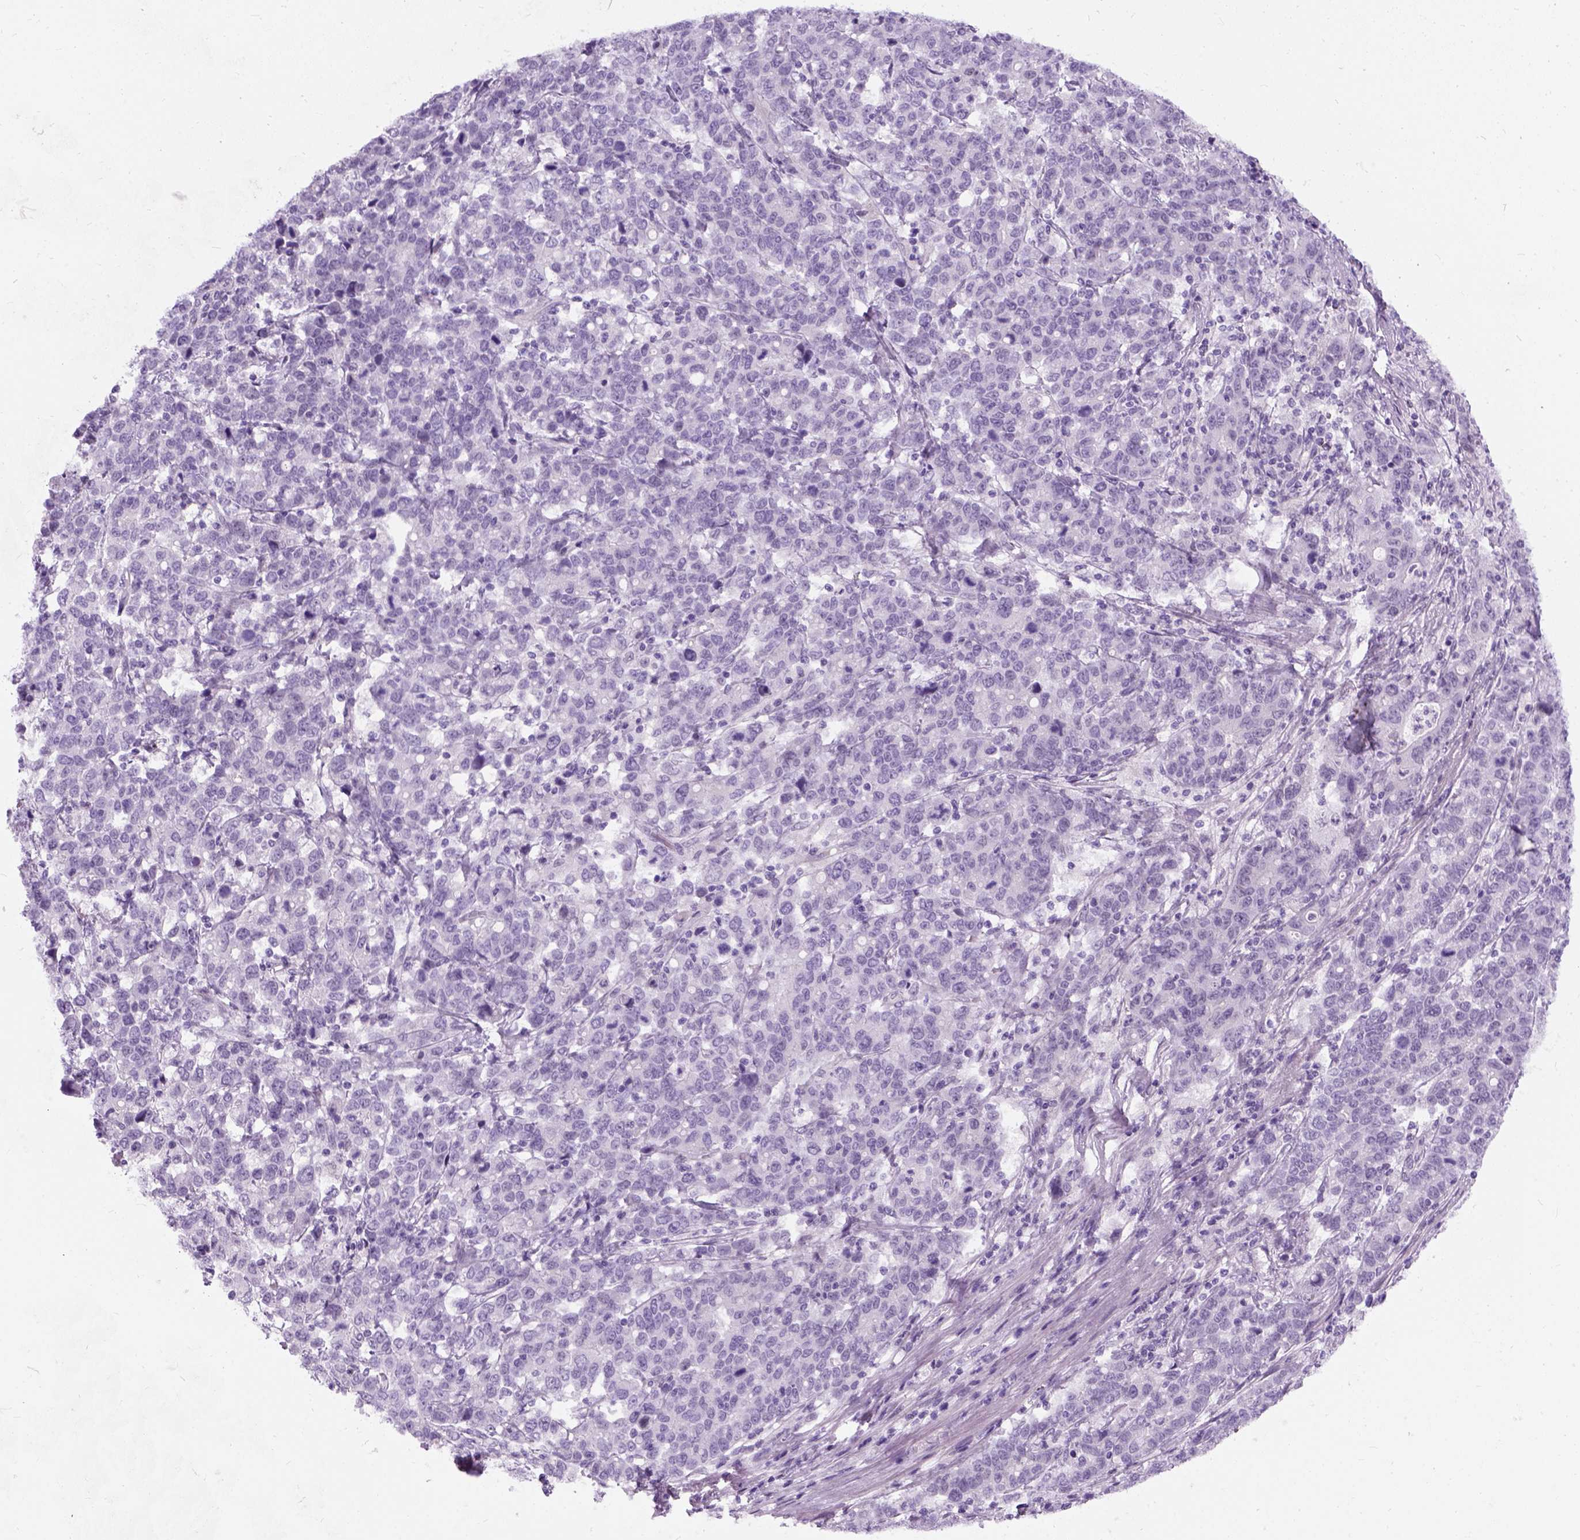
{"staining": {"intensity": "negative", "quantity": "none", "location": "none"}, "tissue": "stomach cancer", "cell_type": "Tumor cells", "image_type": "cancer", "snomed": [{"axis": "morphology", "description": "Adenocarcinoma, NOS"}, {"axis": "topography", "description": "Stomach, upper"}], "caption": "The histopathology image demonstrates no staining of tumor cells in stomach adenocarcinoma. Brightfield microscopy of immunohistochemistry (IHC) stained with DAB (3,3'-diaminobenzidine) (brown) and hematoxylin (blue), captured at high magnification.", "gene": "AXDND1", "patient": {"sex": "male", "age": 69}}